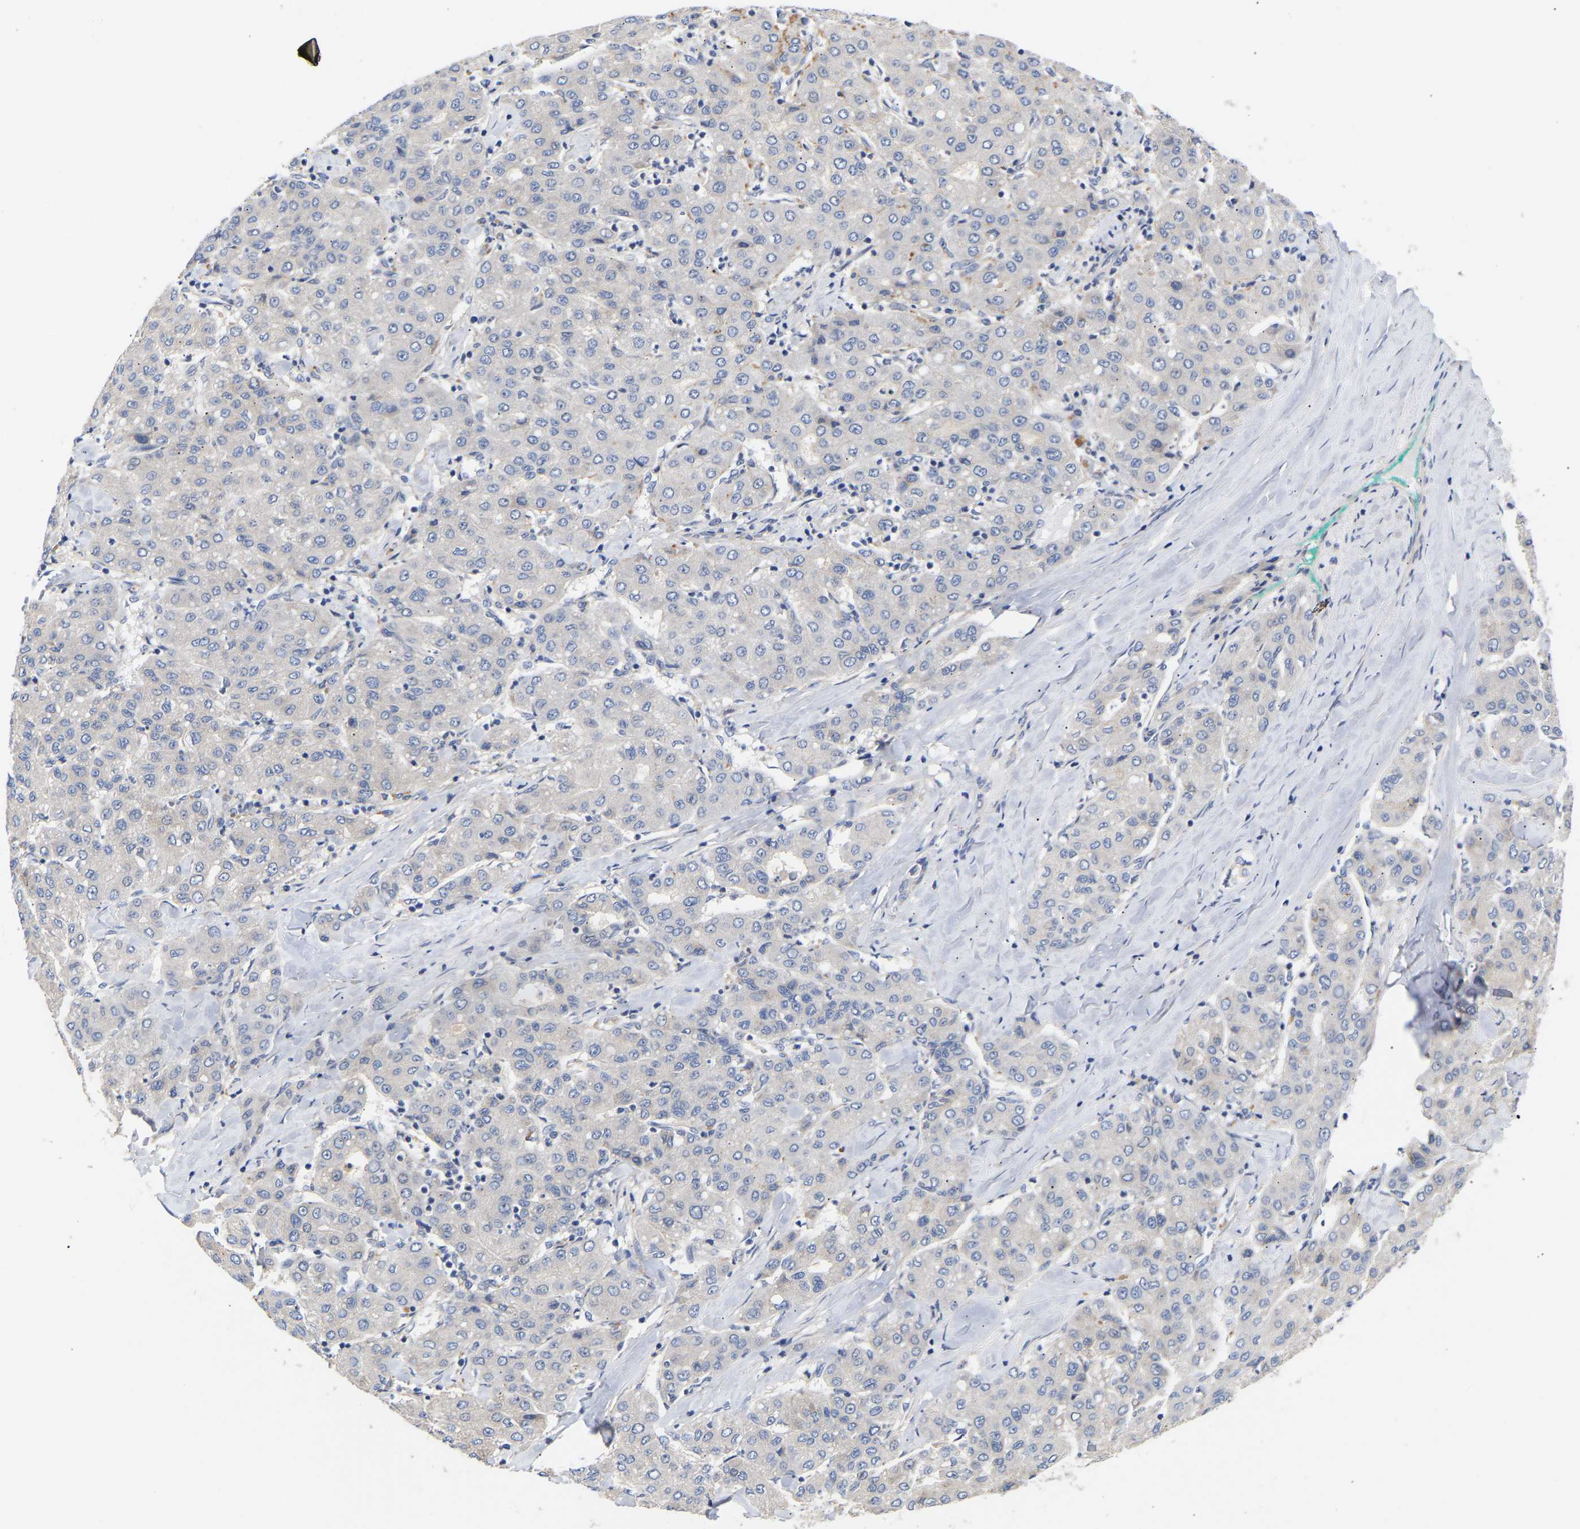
{"staining": {"intensity": "negative", "quantity": "none", "location": "none"}, "tissue": "liver cancer", "cell_type": "Tumor cells", "image_type": "cancer", "snomed": [{"axis": "morphology", "description": "Carcinoma, Hepatocellular, NOS"}, {"axis": "topography", "description": "Liver"}], "caption": "A micrograph of human liver hepatocellular carcinoma is negative for staining in tumor cells.", "gene": "KASH5", "patient": {"sex": "male", "age": 65}}